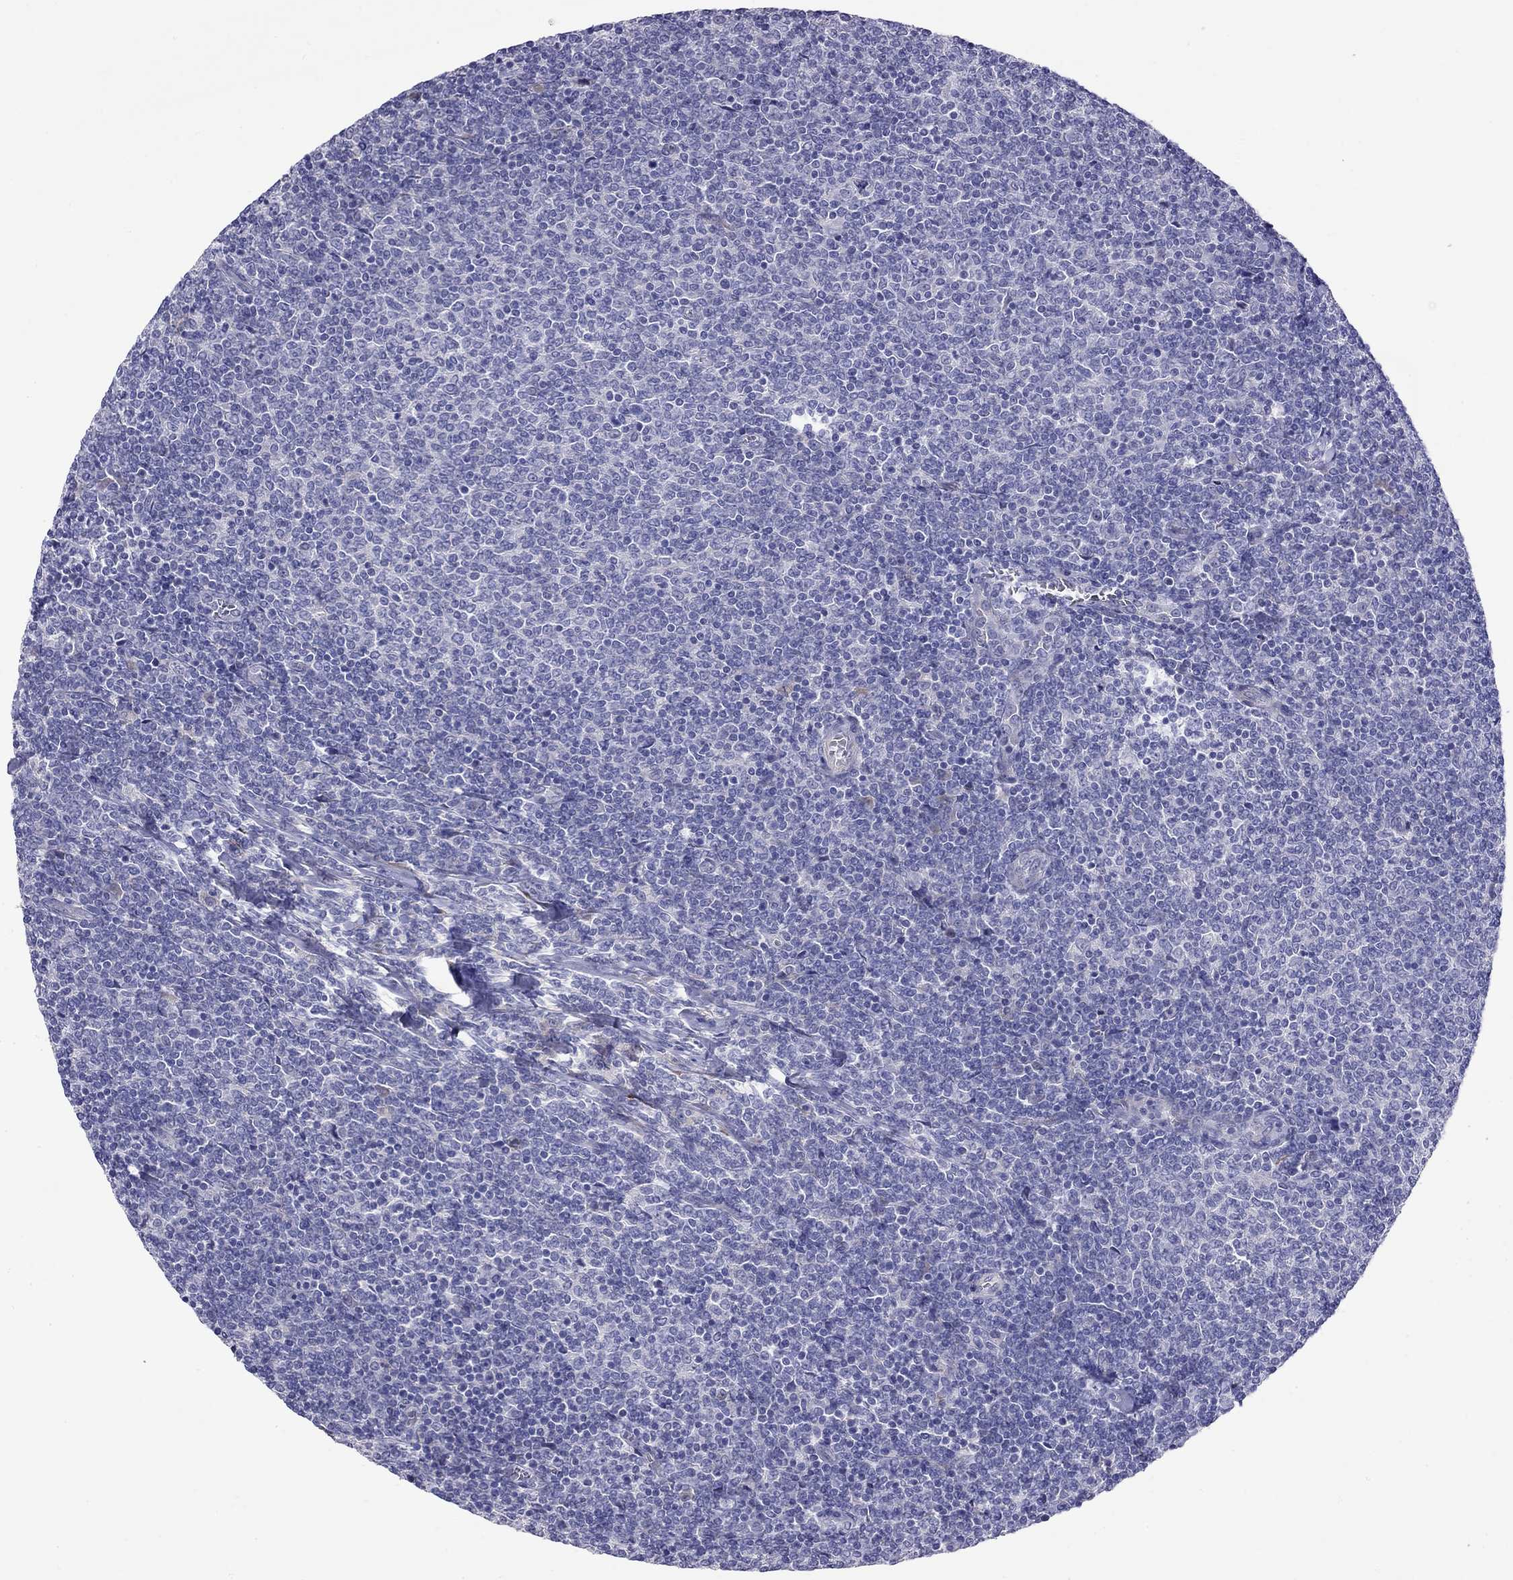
{"staining": {"intensity": "negative", "quantity": "none", "location": "none"}, "tissue": "lymphoma", "cell_type": "Tumor cells", "image_type": "cancer", "snomed": [{"axis": "morphology", "description": "Malignant lymphoma, non-Hodgkin's type, Low grade"}, {"axis": "topography", "description": "Lymph node"}], "caption": "This is a histopathology image of immunohistochemistry (IHC) staining of lymphoma, which shows no staining in tumor cells.", "gene": "CPNE4", "patient": {"sex": "male", "age": 52}}